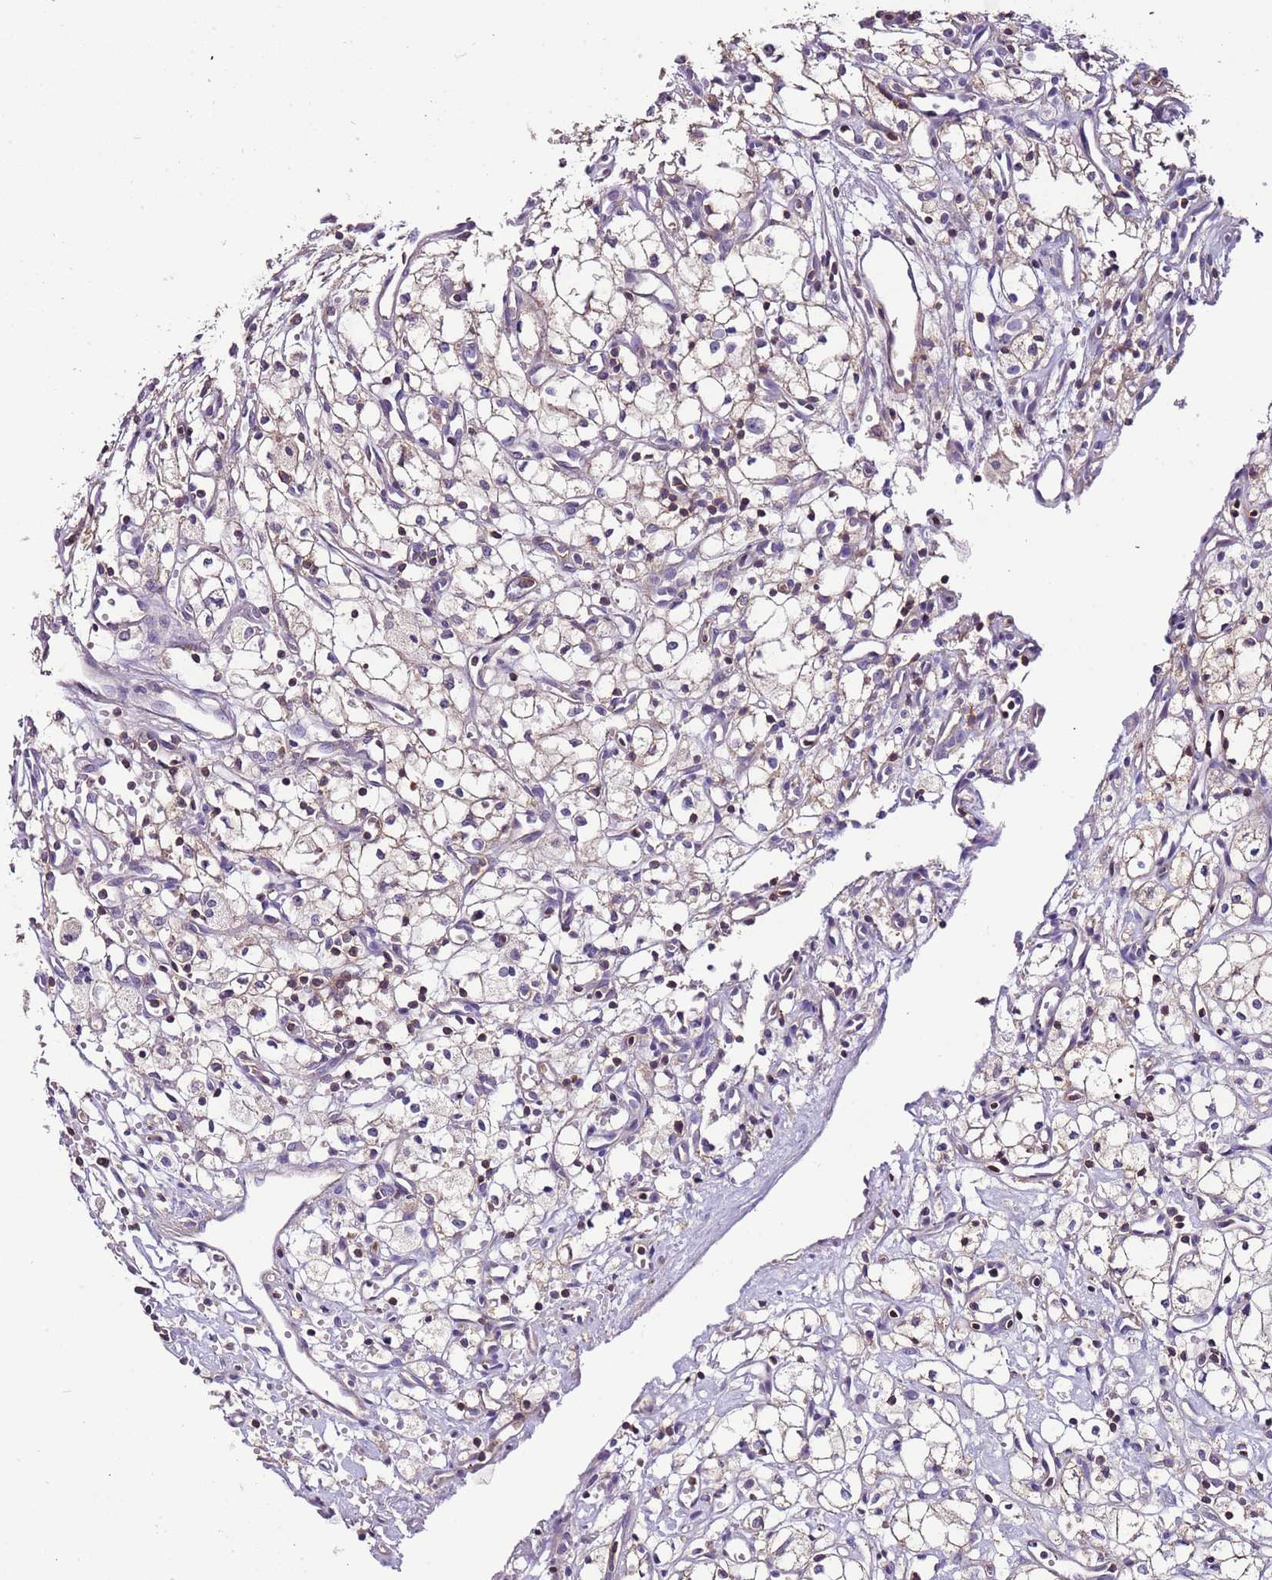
{"staining": {"intensity": "negative", "quantity": "none", "location": "none"}, "tissue": "renal cancer", "cell_type": "Tumor cells", "image_type": "cancer", "snomed": [{"axis": "morphology", "description": "Adenocarcinoma, NOS"}, {"axis": "topography", "description": "Kidney"}], "caption": "An IHC photomicrograph of renal cancer is shown. There is no staining in tumor cells of renal cancer. Brightfield microscopy of IHC stained with DAB (brown) and hematoxylin (blue), captured at high magnification.", "gene": "IGIP", "patient": {"sex": "male", "age": 59}}